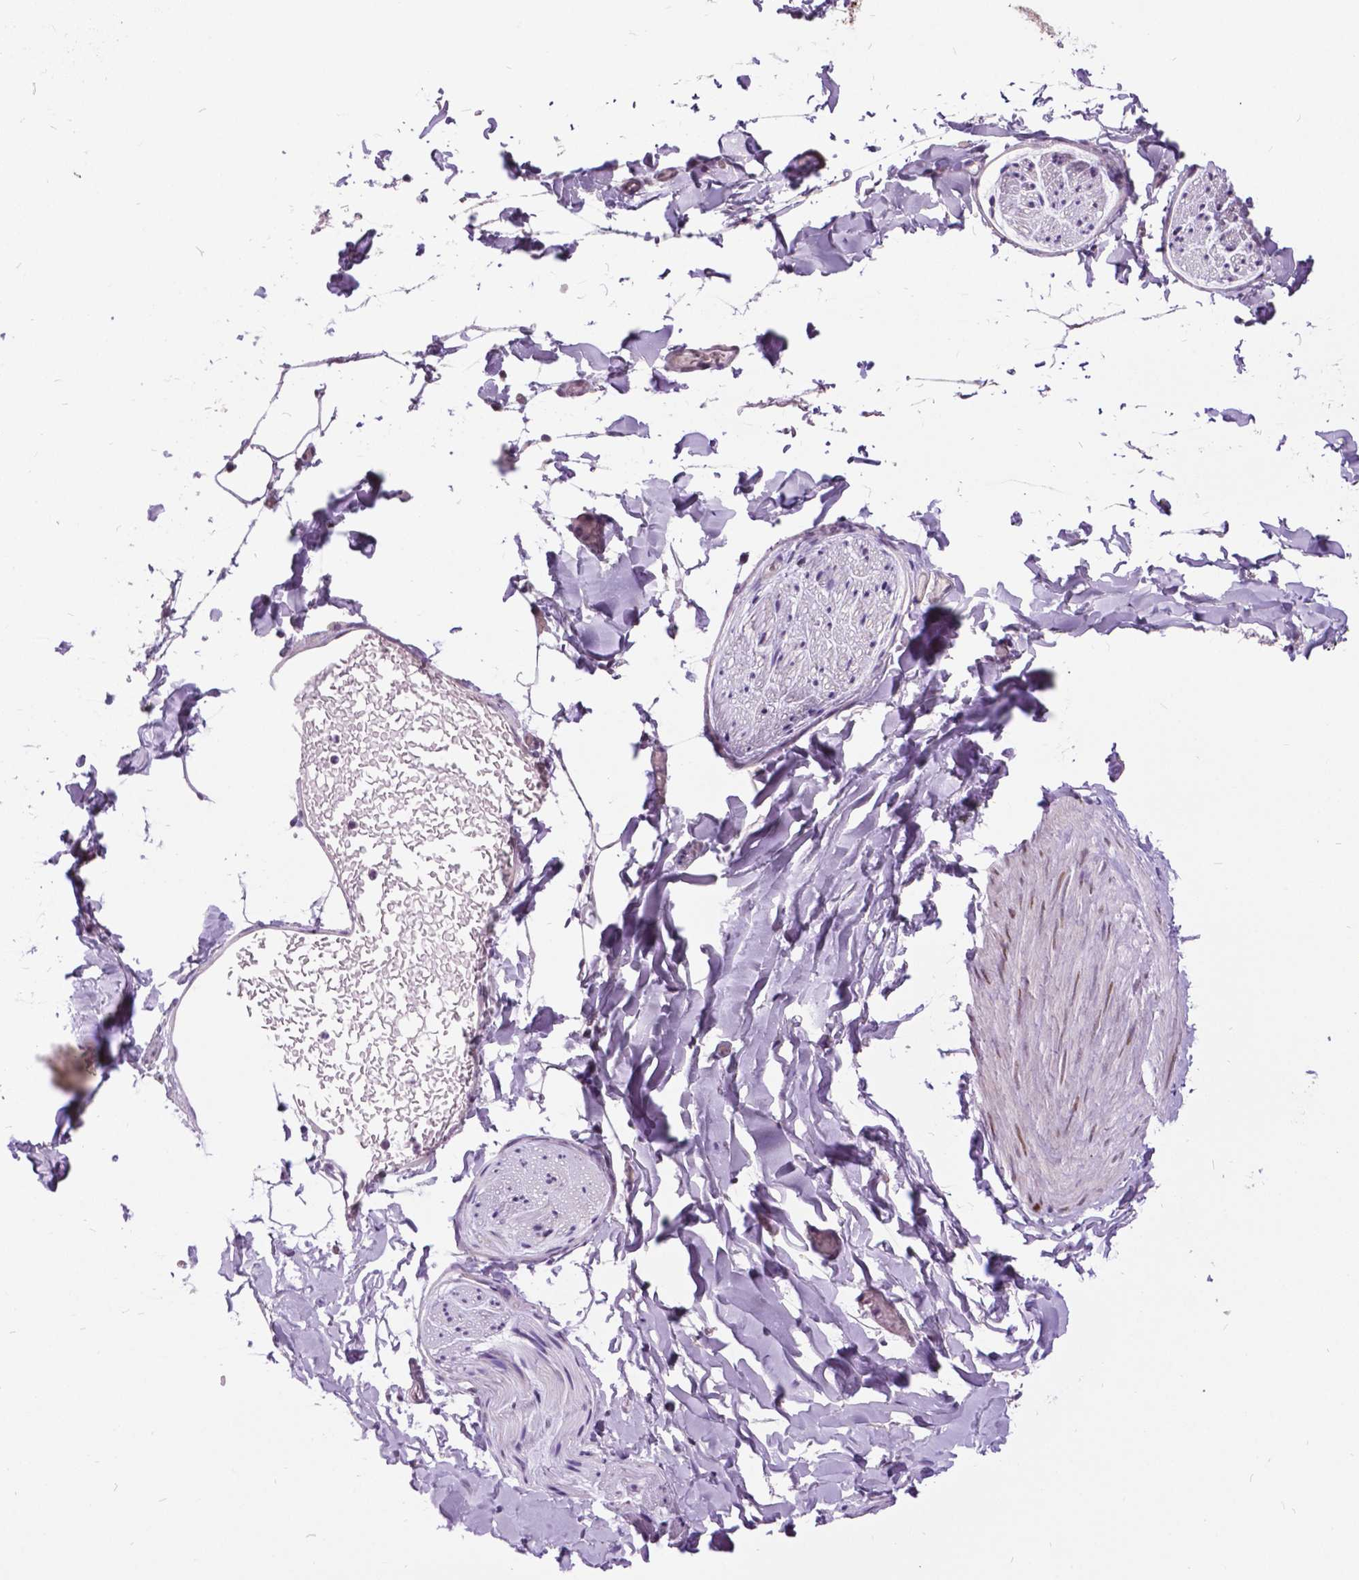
{"staining": {"intensity": "negative", "quantity": "none", "location": "none"}, "tissue": "adipose tissue", "cell_type": "Adipocytes", "image_type": "normal", "snomed": [{"axis": "morphology", "description": "Normal tissue, NOS"}, {"axis": "topography", "description": "Gallbladder"}, {"axis": "topography", "description": "Peripheral nerve tissue"}], "caption": "Adipocytes show no significant protein expression in benign adipose tissue.", "gene": "DPF3", "patient": {"sex": "female", "age": 45}}